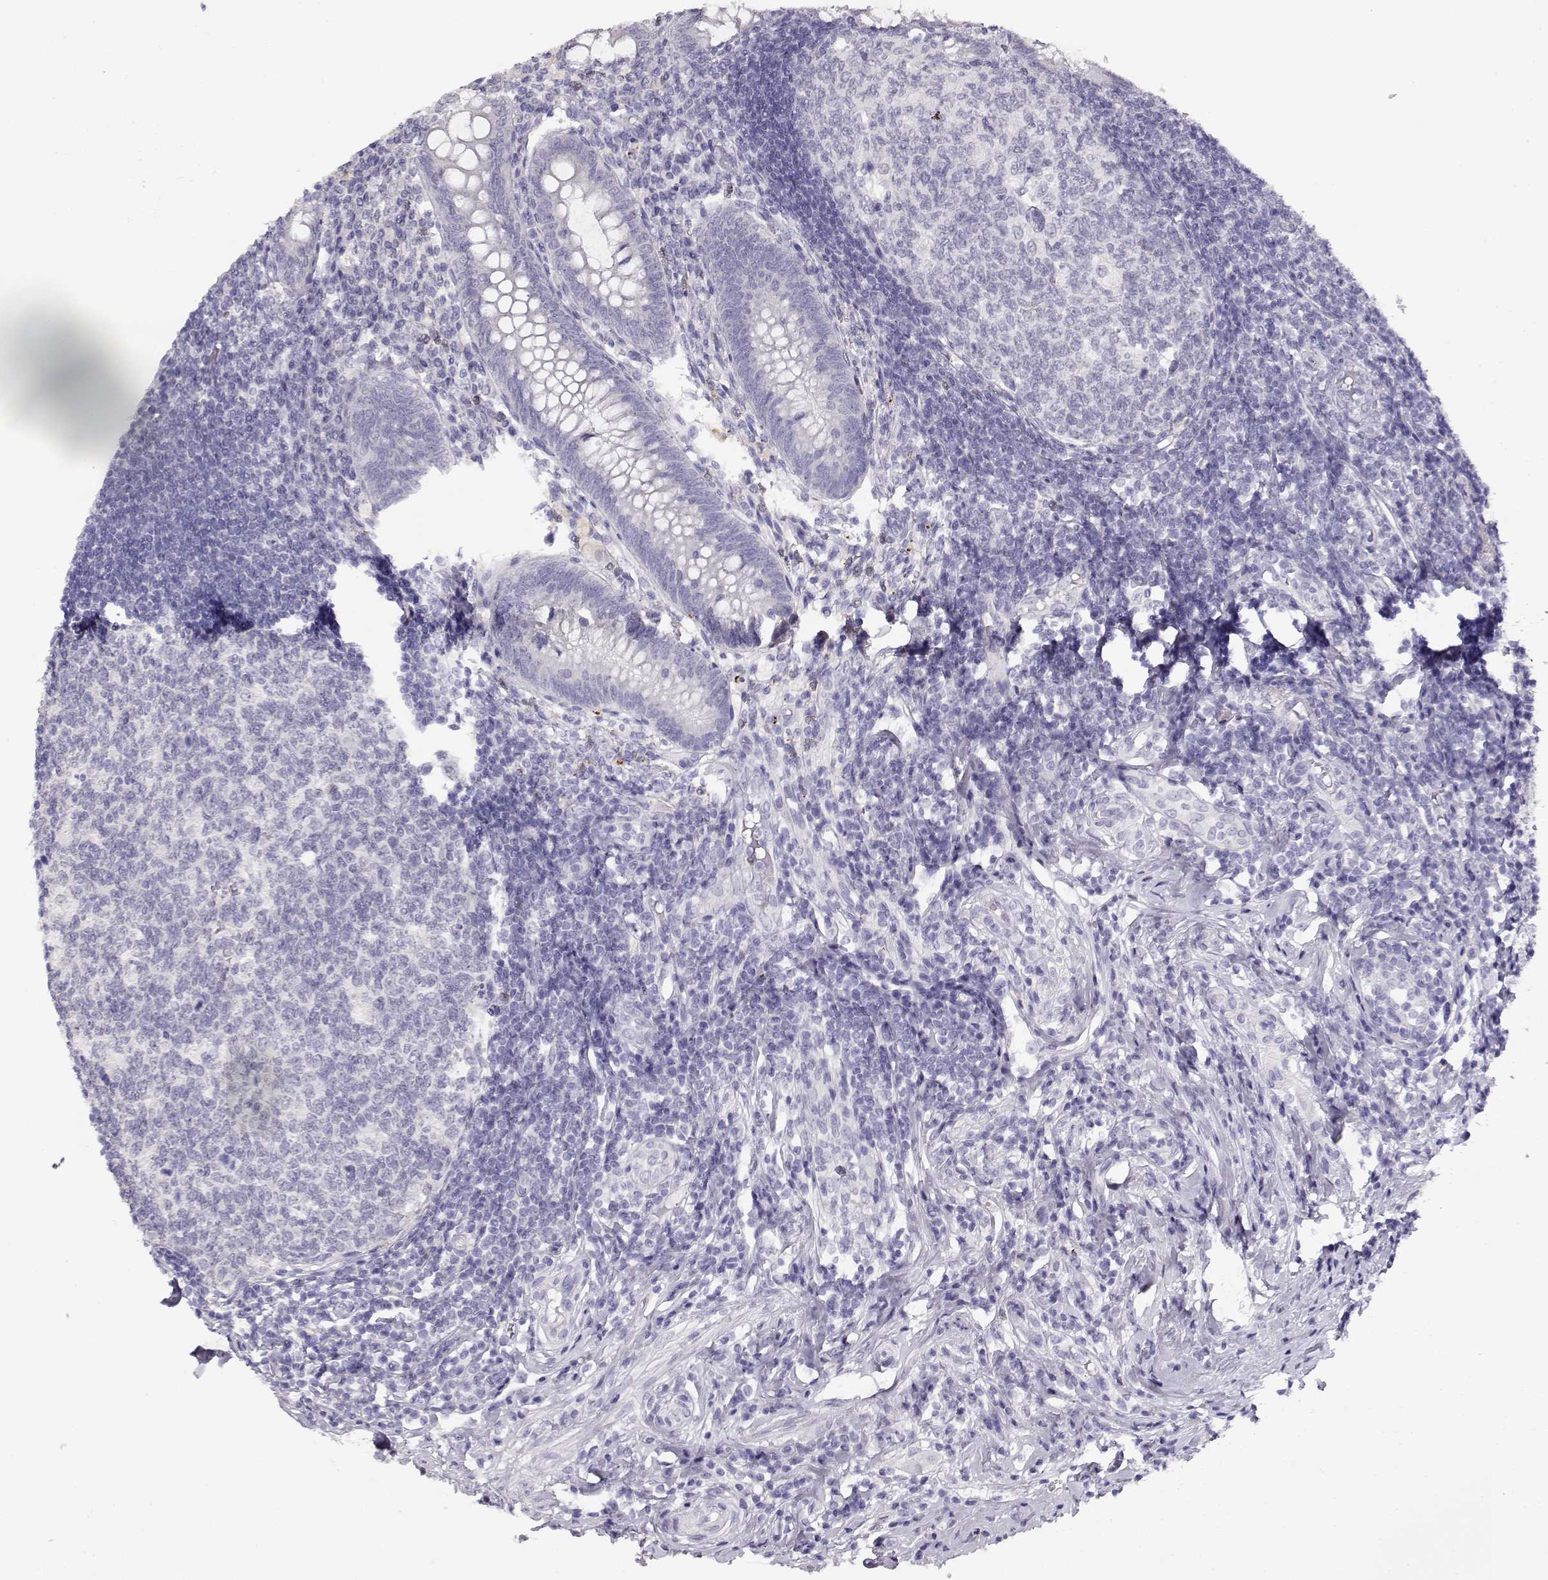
{"staining": {"intensity": "negative", "quantity": "none", "location": "none"}, "tissue": "appendix", "cell_type": "Glandular cells", "image_type": "normal", "snomed": [{"axis": "morphology", "description": "Normal tissue, NOS"}, {"axis": "morphology", "description": "Inflammation, NOS"}, {"axis": "topography", "description": "Appendix"}], "caption": "Appendix was stained to show a protein in brown. There is no significant staining in glandular cells. (Stains: DAB (3,3'-diaminobenzidine) IHC with hematoxylin counter stain, Microscopy: brightfield microscopy at high magnification).", "gene": "NUTM1", "patient": {"sex": "male", "age": 16}}